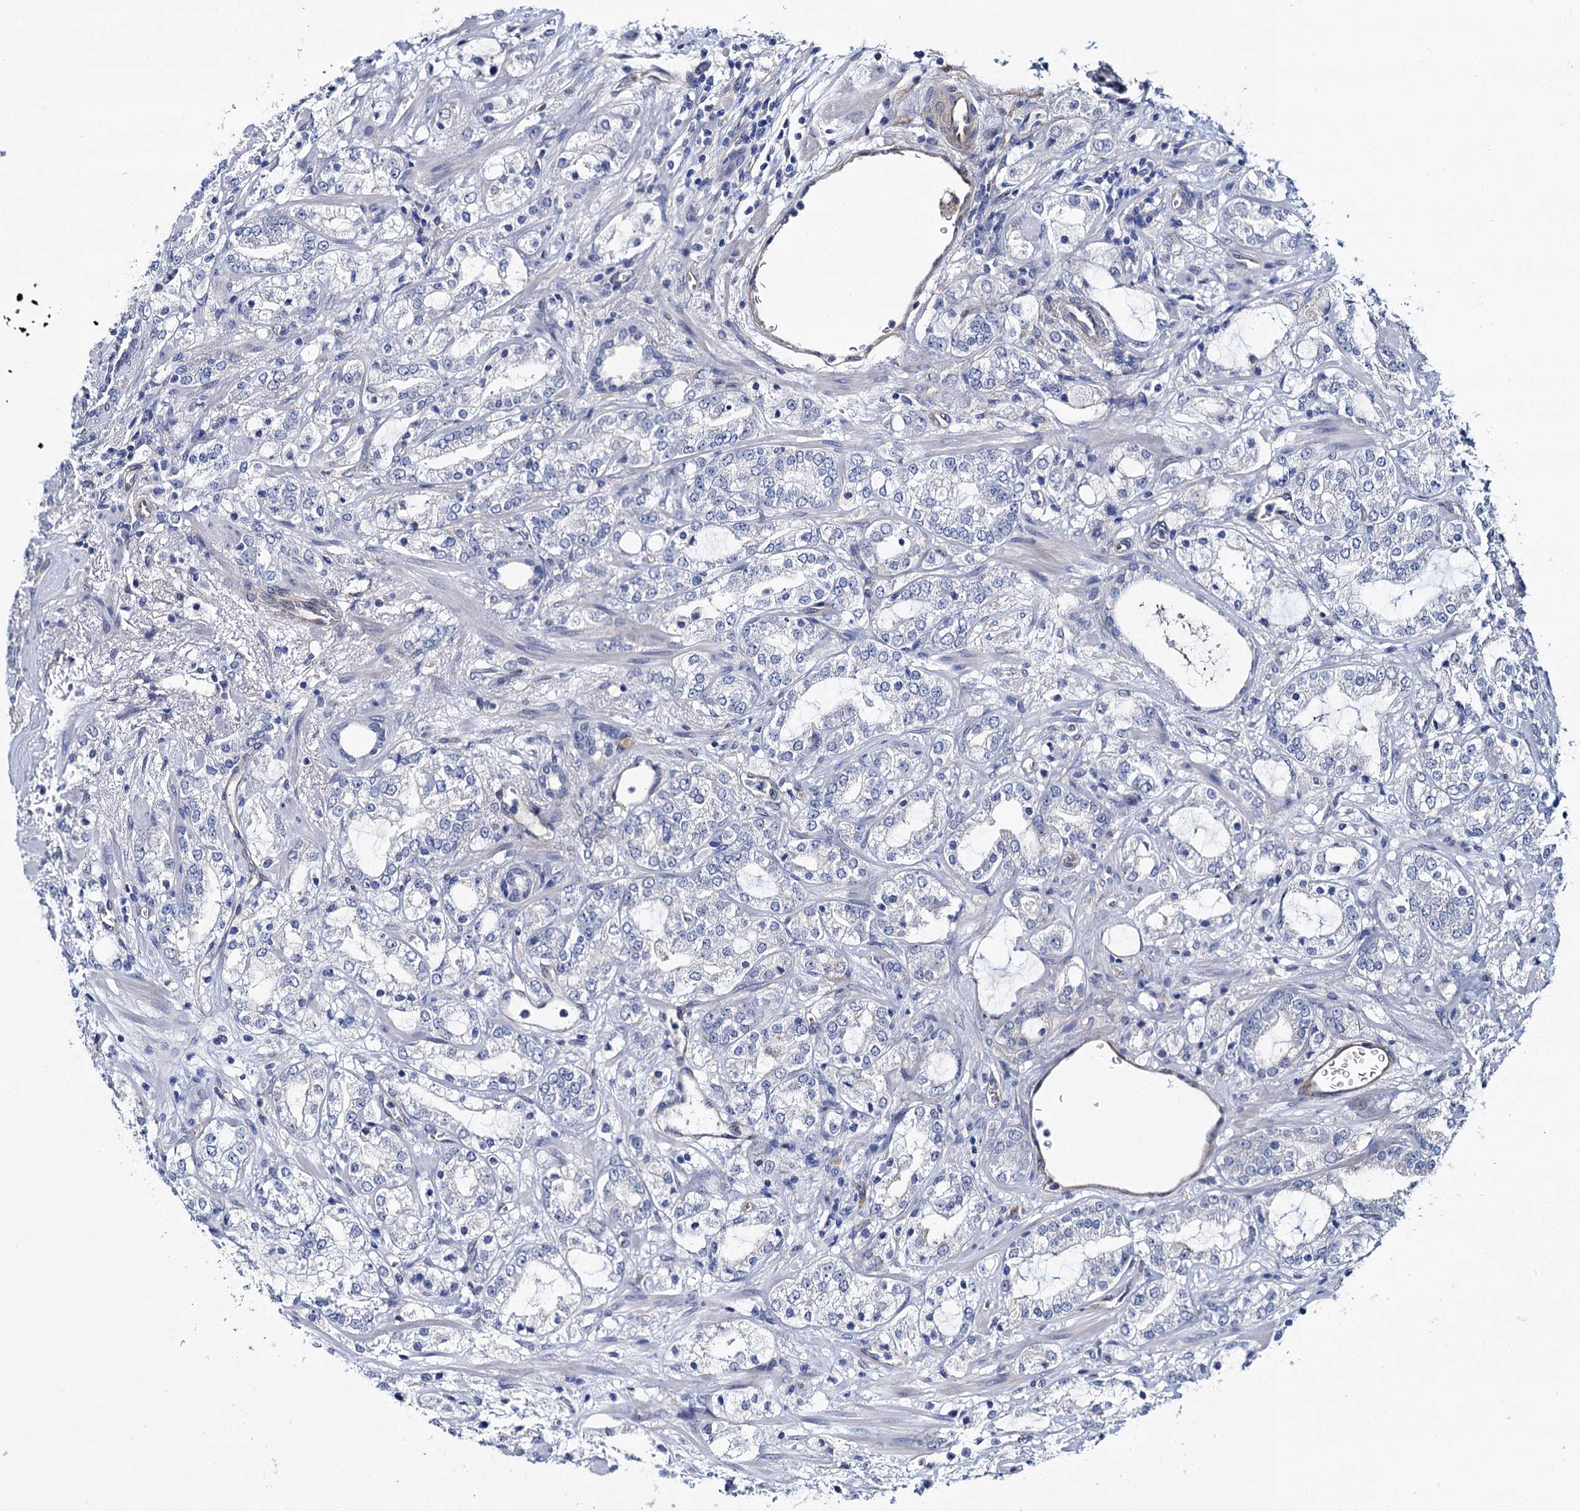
{"staining": {"intensity": "negative", "quantity": "none", "location": "none"}, "tissue": "prostate cancer", "cell_type": "Tumor cells", "image_type": "cancer", "snomed": [{"axis": "morphology", "description": "Adenocarcinoma, High grade"}, {"axis": "topography", "description": "Prostate"}], "caption": "Micrograph shows no protein expression in tumor cells of prostate adenocarcinoma (high-grade) tissue. (Stains: DAB immunohistochemistry with hematoxylin counter stain, Microscopy: brightfield microscopy at high magnification).", "gene": "STXBP1", "patient": {"sex": "male", "age": 64}}